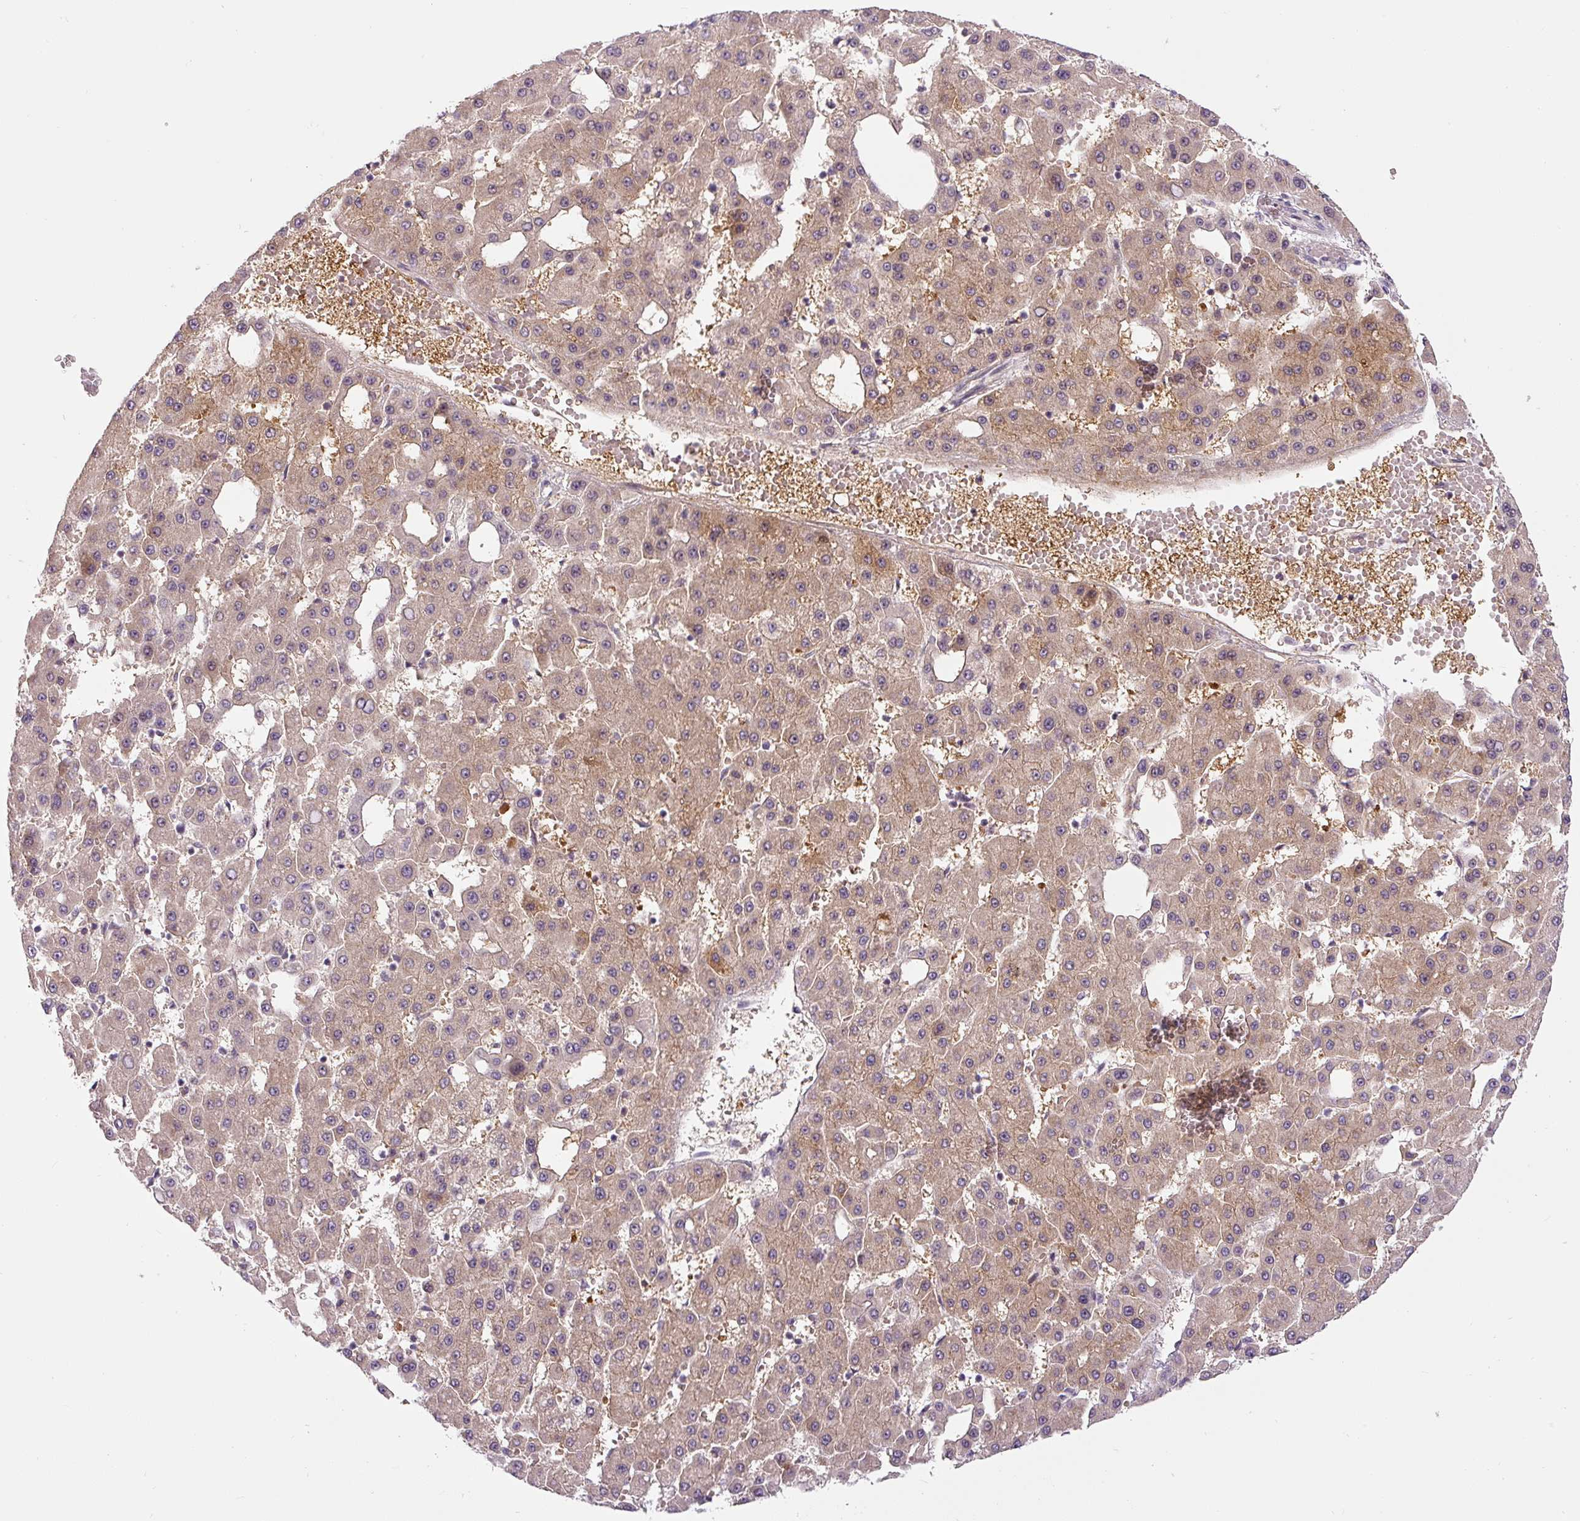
{"staining": {"intensity": "weak", "quantity": ">75%", "location": "cytoplasmic/membranous"}, "tissue": "liver cancer", "cell_type": "Tumor cells", "image_type": "cancer", "snomed": [{"axis": "morphology", "description": "Carcinoma, Hepatocellular, NOS"}, {"axis": "topography", "description": "Liver"}], "caption": "IHC of human liver cancer reveals low levels of weak cytoplasmic/membranous expression in about >75% of tumor cells.", "gene": "PCM1", "patient": {"sex": "male", "age": 47}}